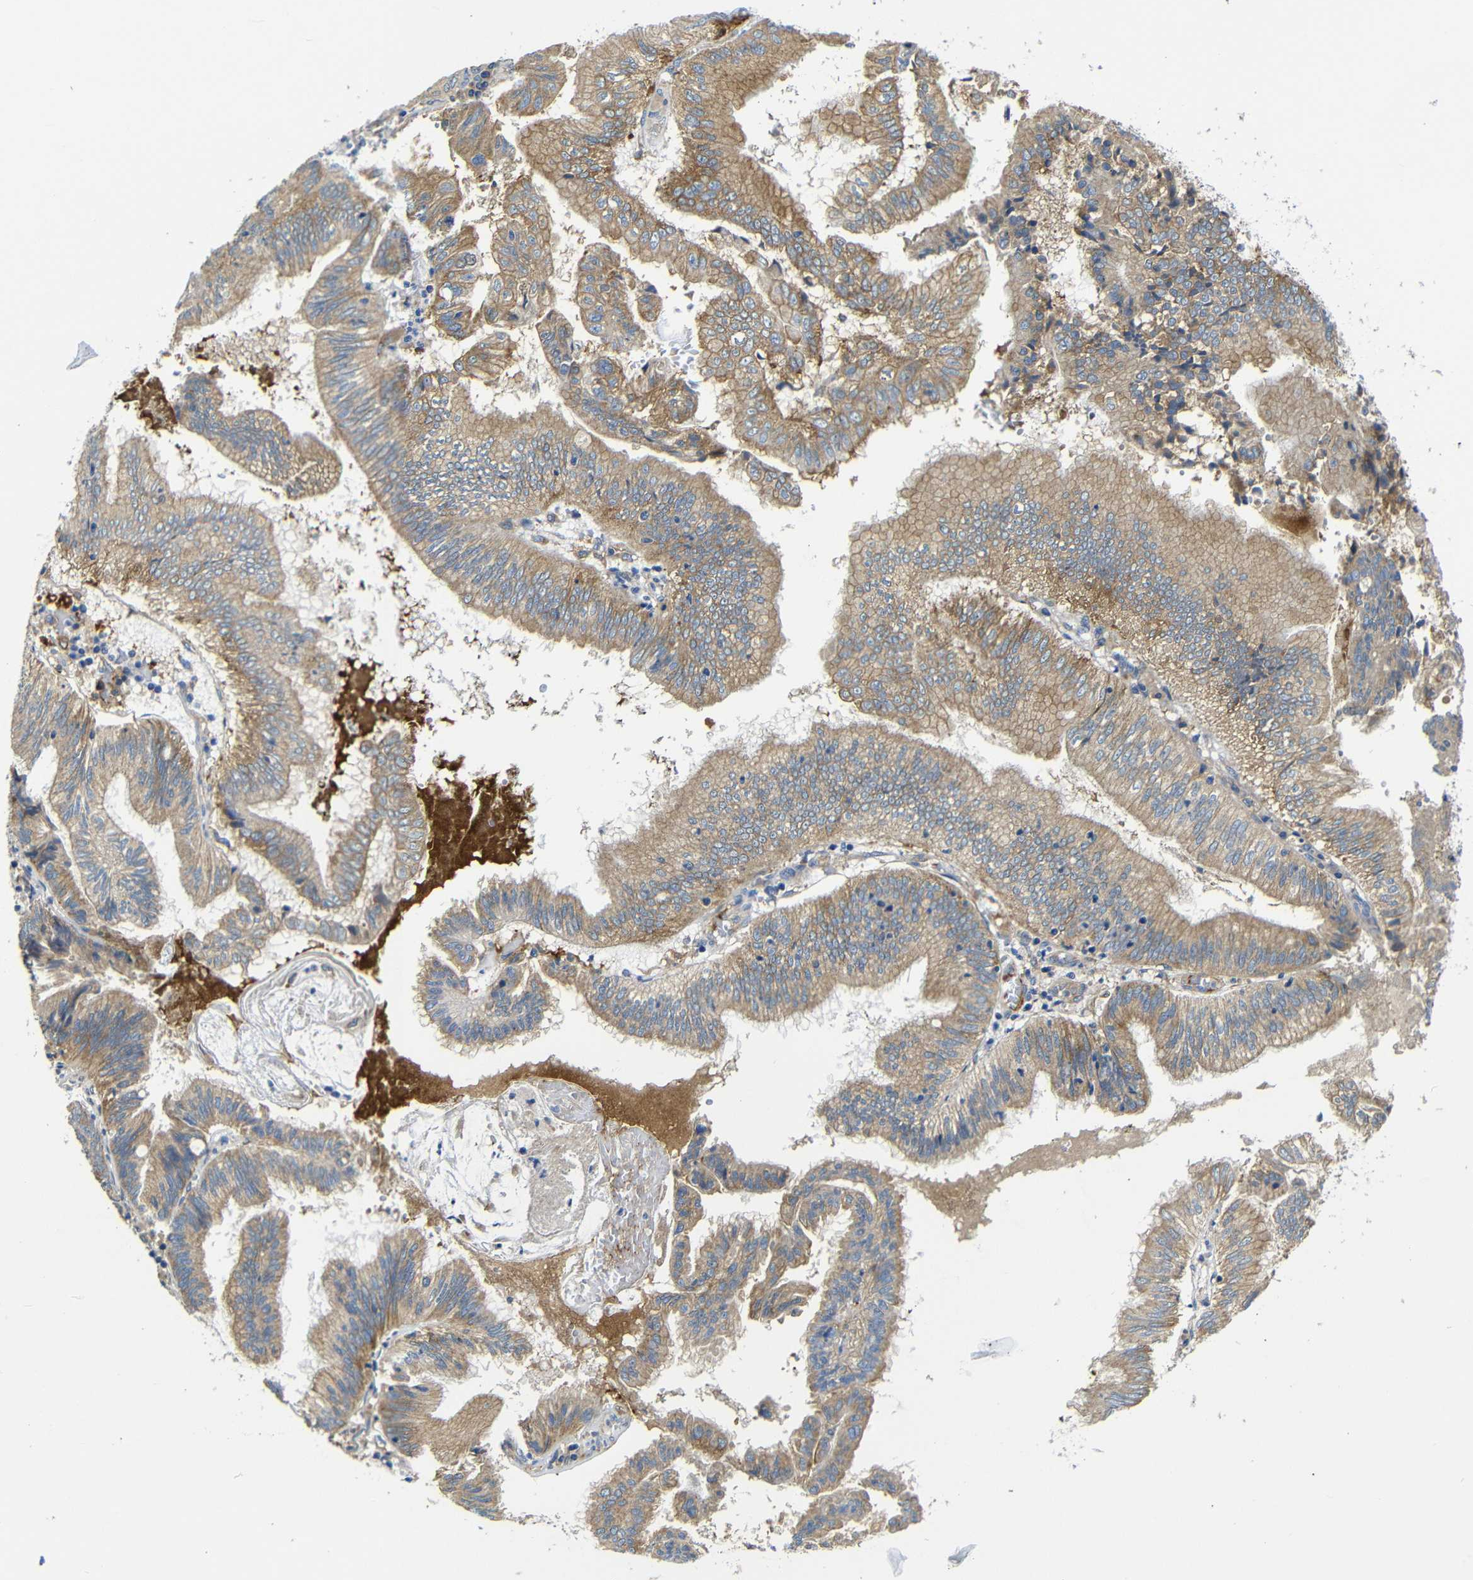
{"staining": {"intensity": "moderate", "quantity": "25%-75%", "location": "cytoplasmic/membranous"}, "tissue": "pancreatic cancer", "cell_type": "Tumor cells", "image_type": "cancer", "snomed": [{"axis": "morphology", "description": "Adenocarcinoma, NOS"}, {"axis": "topography", "description": "Pancreas"}], "caption": "Pancreatic cancer (adenocarcinoma) stained with DAB IHC reveals medium levels of moderate cytoplasmic/membranous positivity in about 25%-75% of tumor cells.", "gene": "CLCC1", "patient": {"sex": "male", "age": 82}}